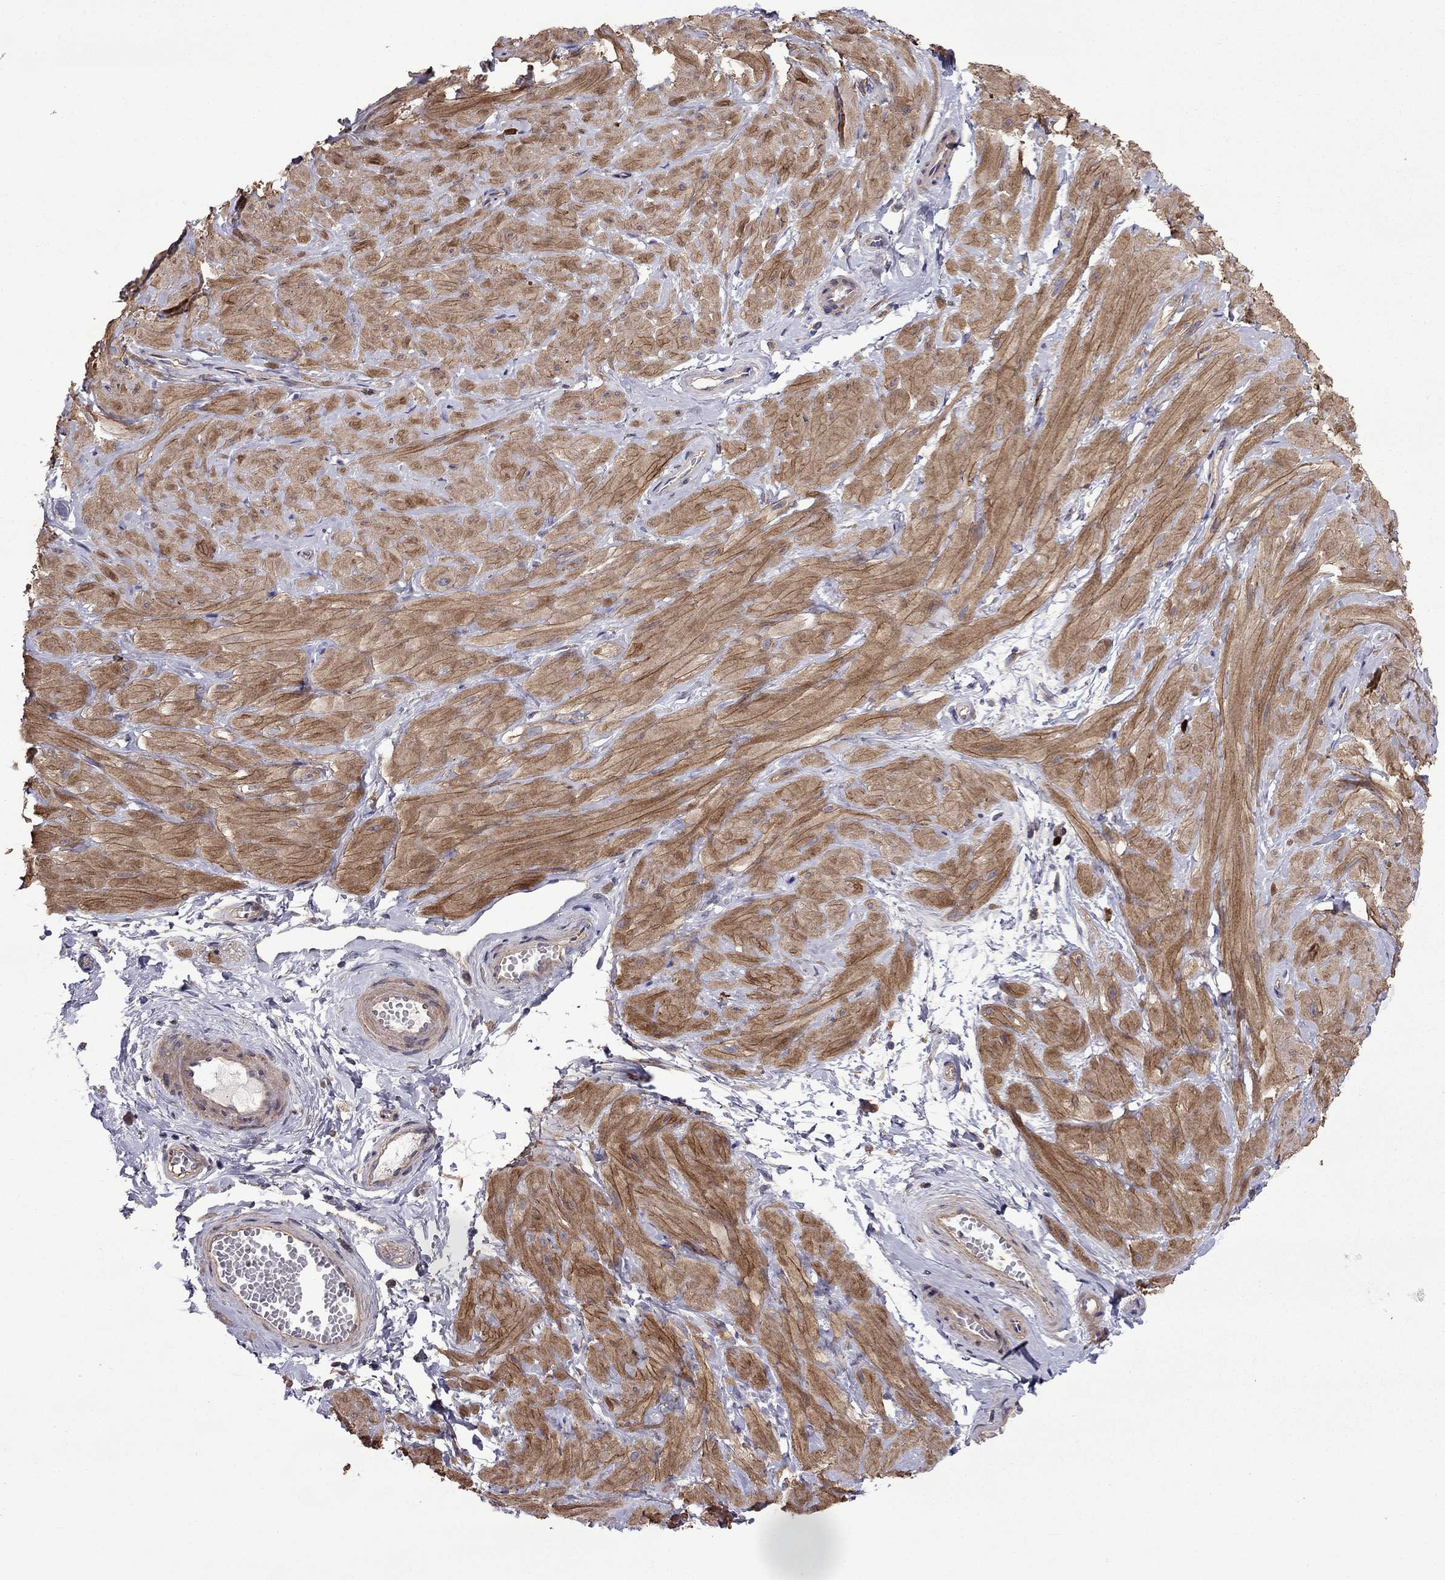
{"staining": {"intensity": "negative", "quantity": "none", "location": "none"}, "tissue": "adipose tissue", "cell_type": "Adipocytes", "image_type": "normal", "snomed": [{"axis": "morphology", "description": "Normal tissue, NOS"}, {"axis": "topography", "description": "Smooth muscle"}, {"axis": "topography", "description": "Peripheral nerve tissue"}], "caption": "There is no significant expression in adipocytes of adipose tissue. The staining is performed using DAB brown chromogen with nuclei counter-stained in using hematoxylin.", "gene": "ITGB1", "patient": {"sex": "male", "age": 22}}